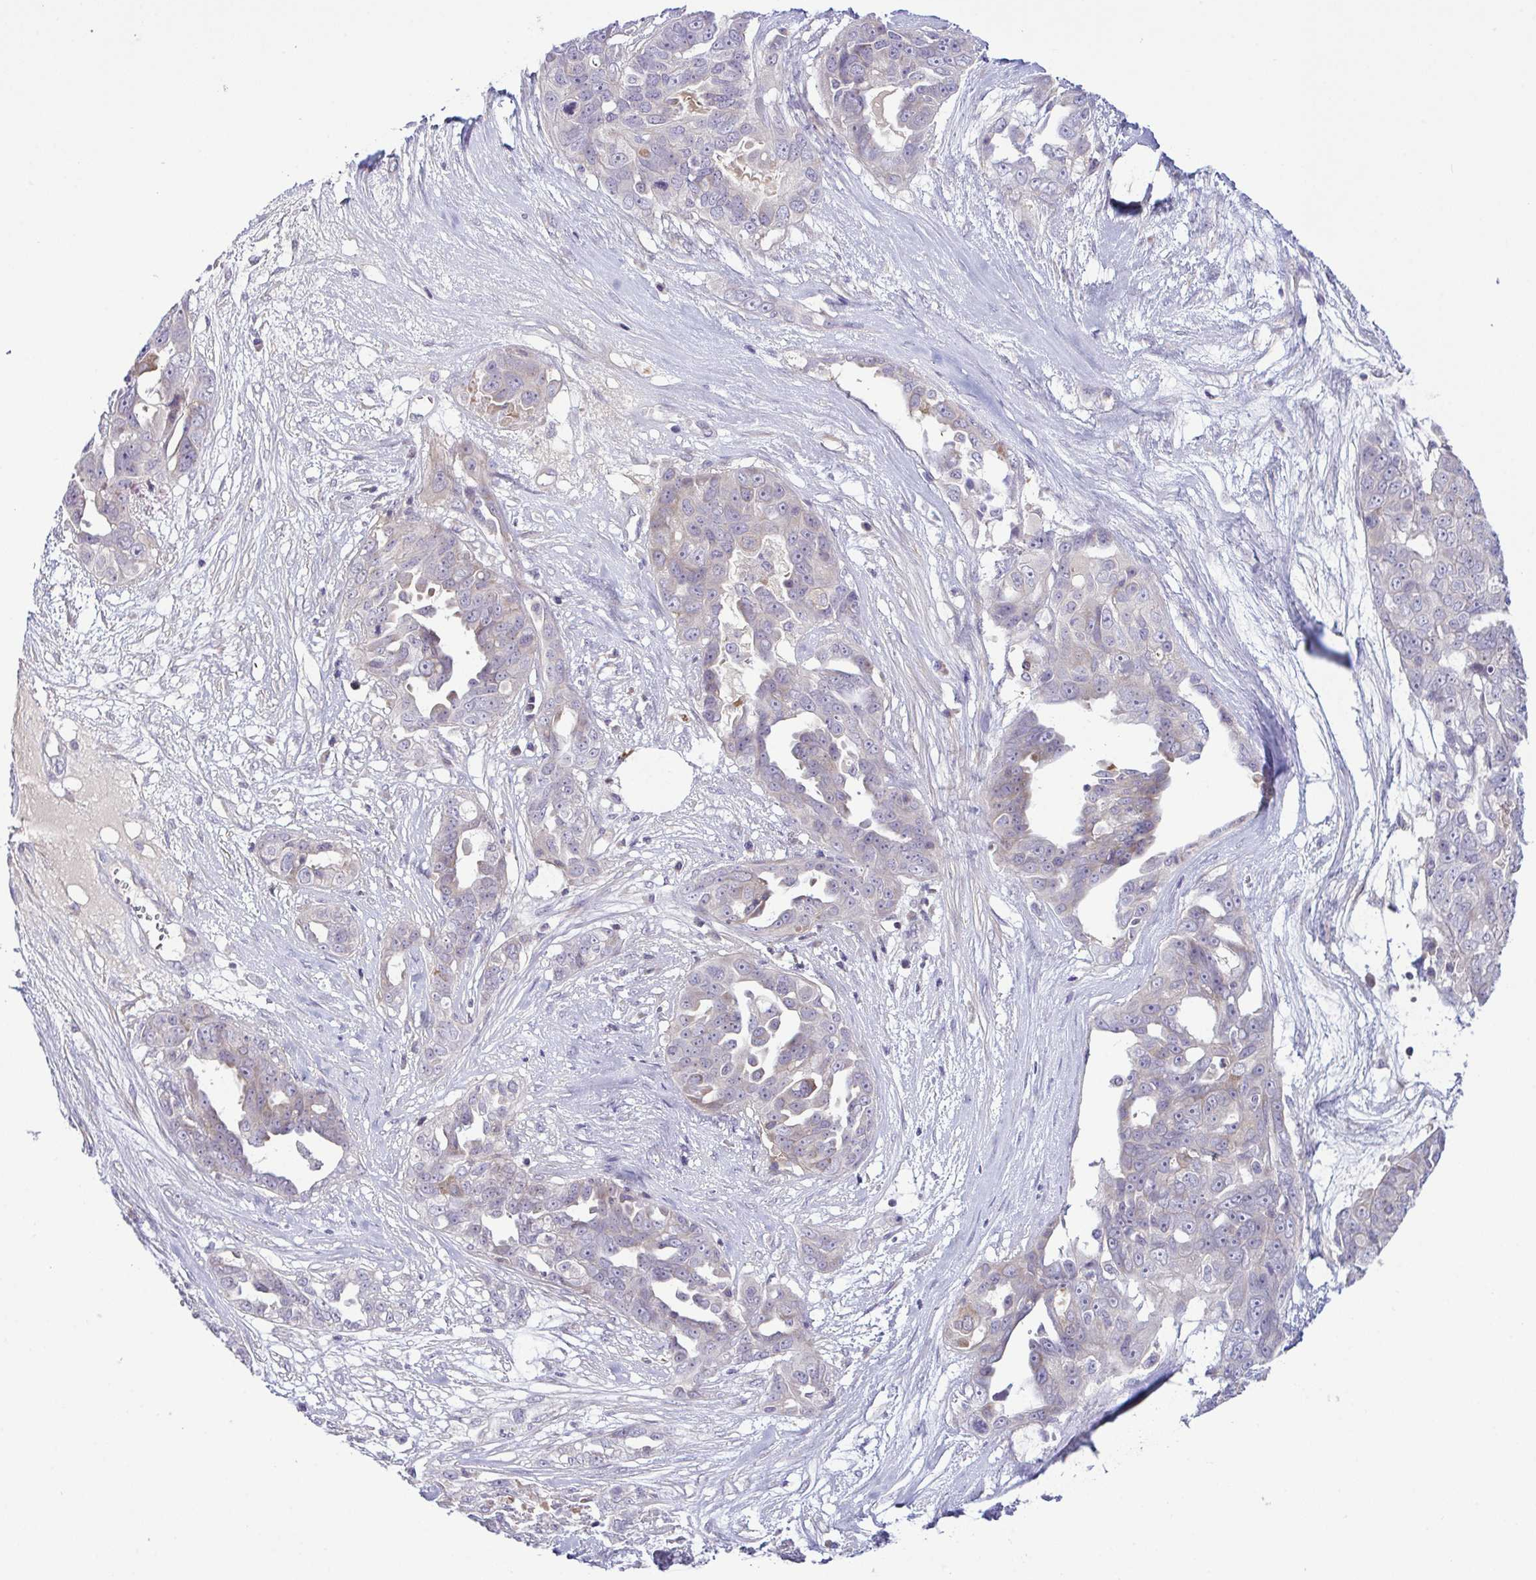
{"staining": {"intensity": "negative", "quantity": "none", "location": "none"}, "tissue": "ovarian cancer", "cell_type": "Tumor cells", "image_type": "cancer", "snomed": [{"axis": "morphology", "description": "Carcinoma, endometroid"}, {"axis": "topography", "description": "Ovary"}], "caption": "The image shows no staining of tumor cells in ovarian cancer.", "gene": "SYNPO2L", "patient": {"sex": "female", "age": 70}}